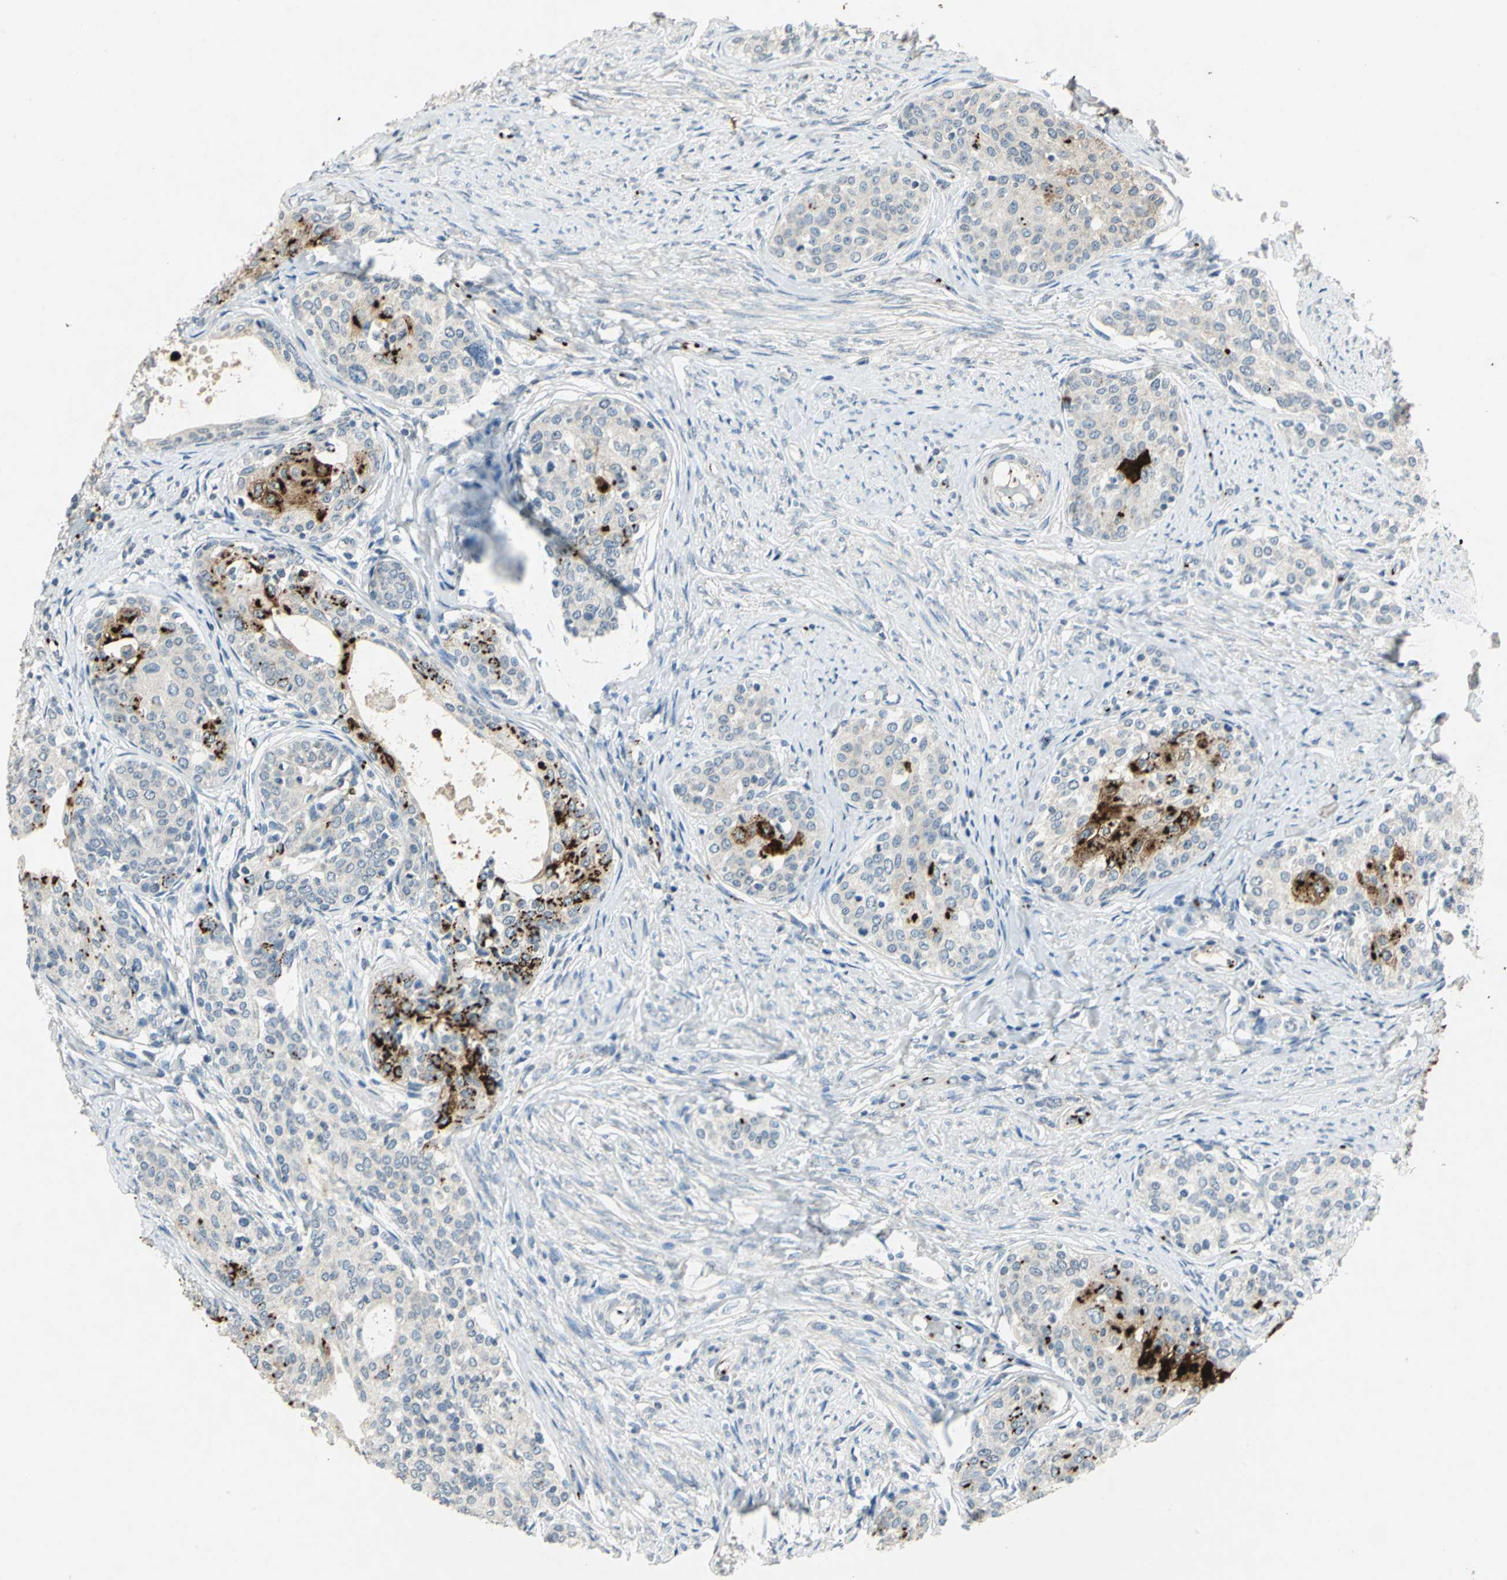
{"staining": {"intensity": "strong", "quantity": "<25%", "location": "cytoplasmic/membranous"}, "tissue": "cervical cancer", "cell_type": "Tumor cells", "image_type": "cancer", "snomed": [{"axis": "morphology", "description": "Squamous cell carcinoma, NOS"}, {"axis": "morphology", "description": "Adenocarcinoma, NOS"}, {"axis": "topography", "description": "Cervix"}], "caption": "A medium amount of strong cytoplasmic/membranous staining is seen in approximately <25% of tumor cells in adenocarcinoma (cervical) tissue.", "gene": "CAMK2B", "patient": {"sex": "female", "age": 52}}